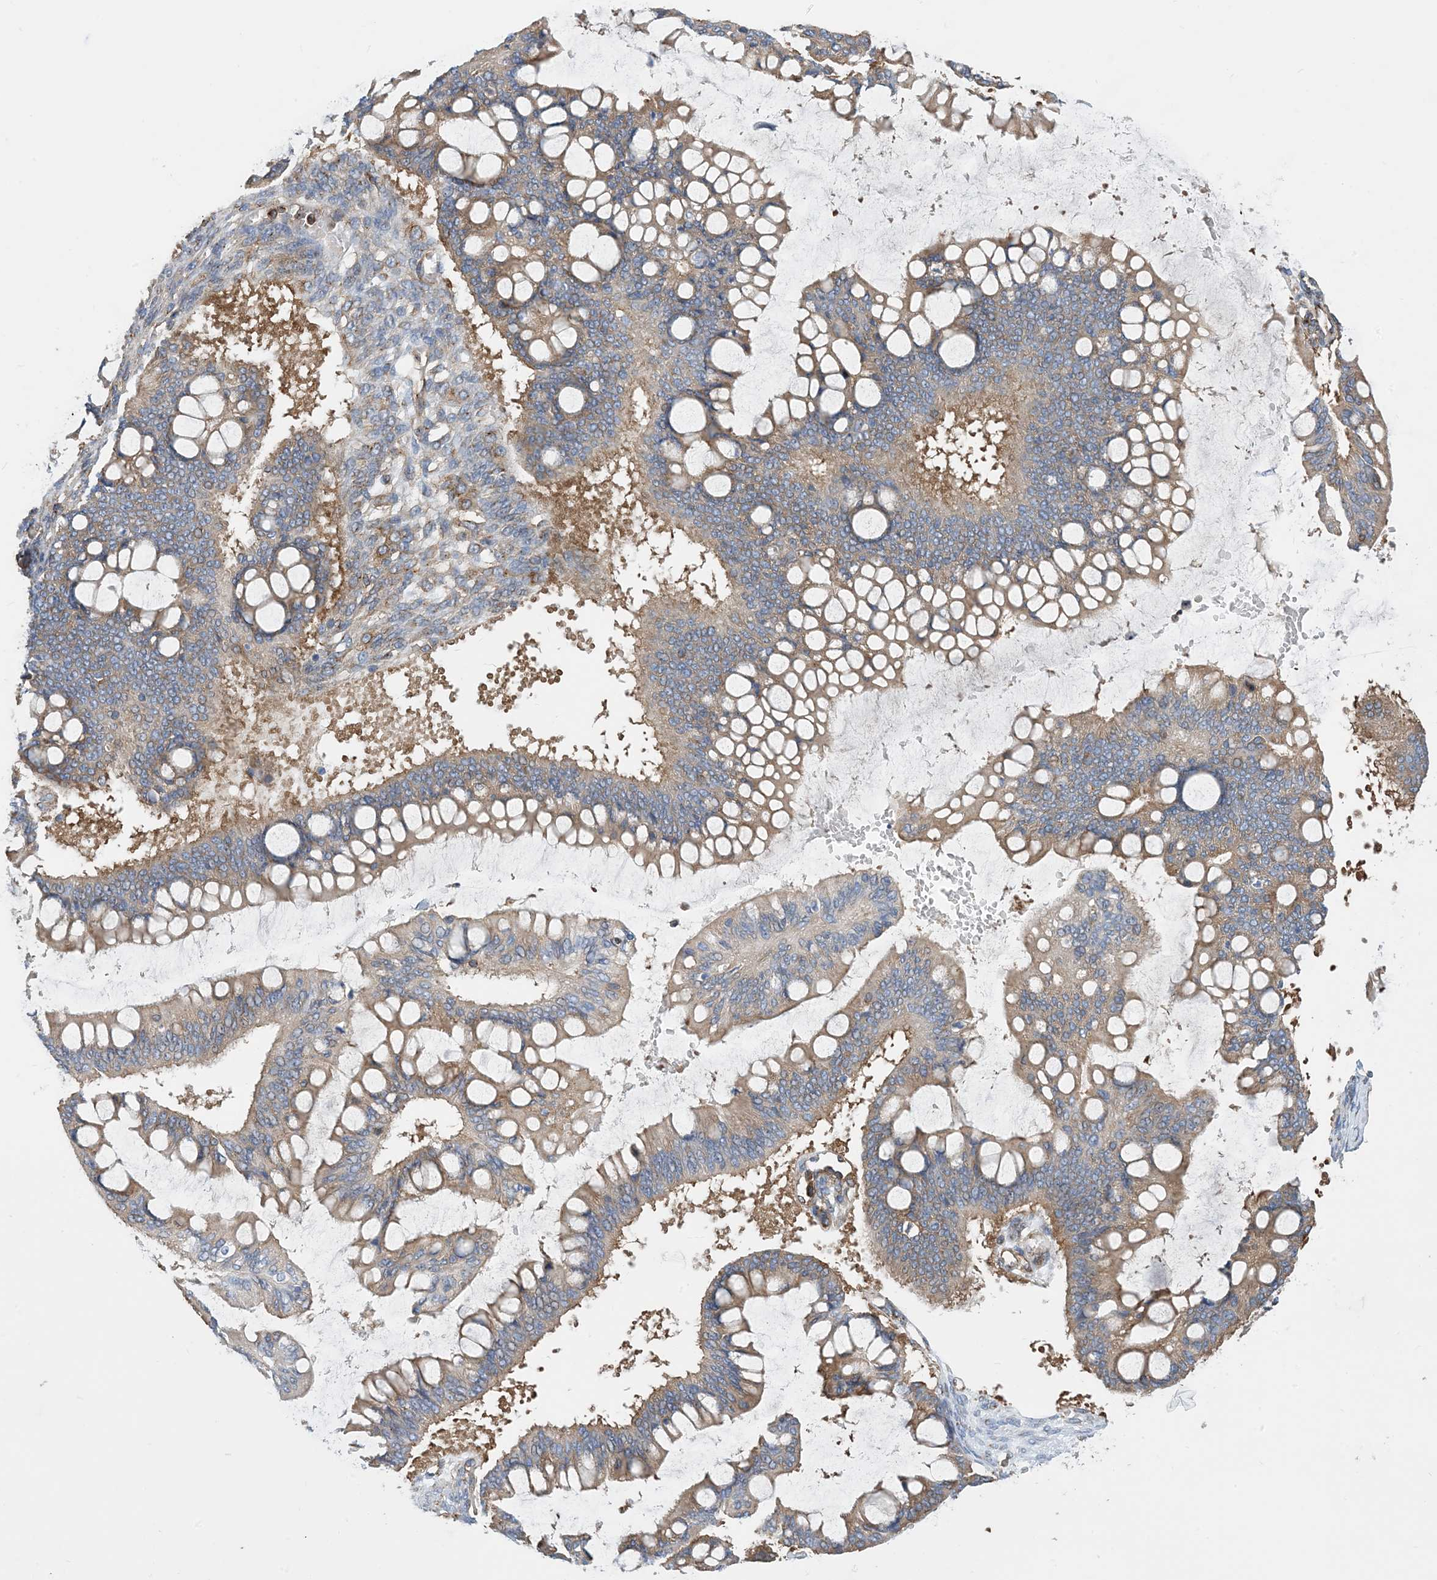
{"staining": {"intensity": "weak", "quantity": ">75%", "location": "cytoplasmic/membranous"}, "tissue": "ovarian cancer", "cell_type": "Tumor cells", "image_type": "cancer", "snomed": [{"axis": "morphology", "description": "Cystadenocarcinoma, mucinous, NOS"}, {"axis": "topography", "description": "Ovary"}], "caption": "Immunohistochemical staining of human ovarian cancer (mucinous cystadenocarcinoma) exhibits low levels of weak cytoplasmic/membranous staining in approximately >75% of tumor cells.", "gene": "DYNC1LI1", "patient": {"sex": "female", "age": 73}}